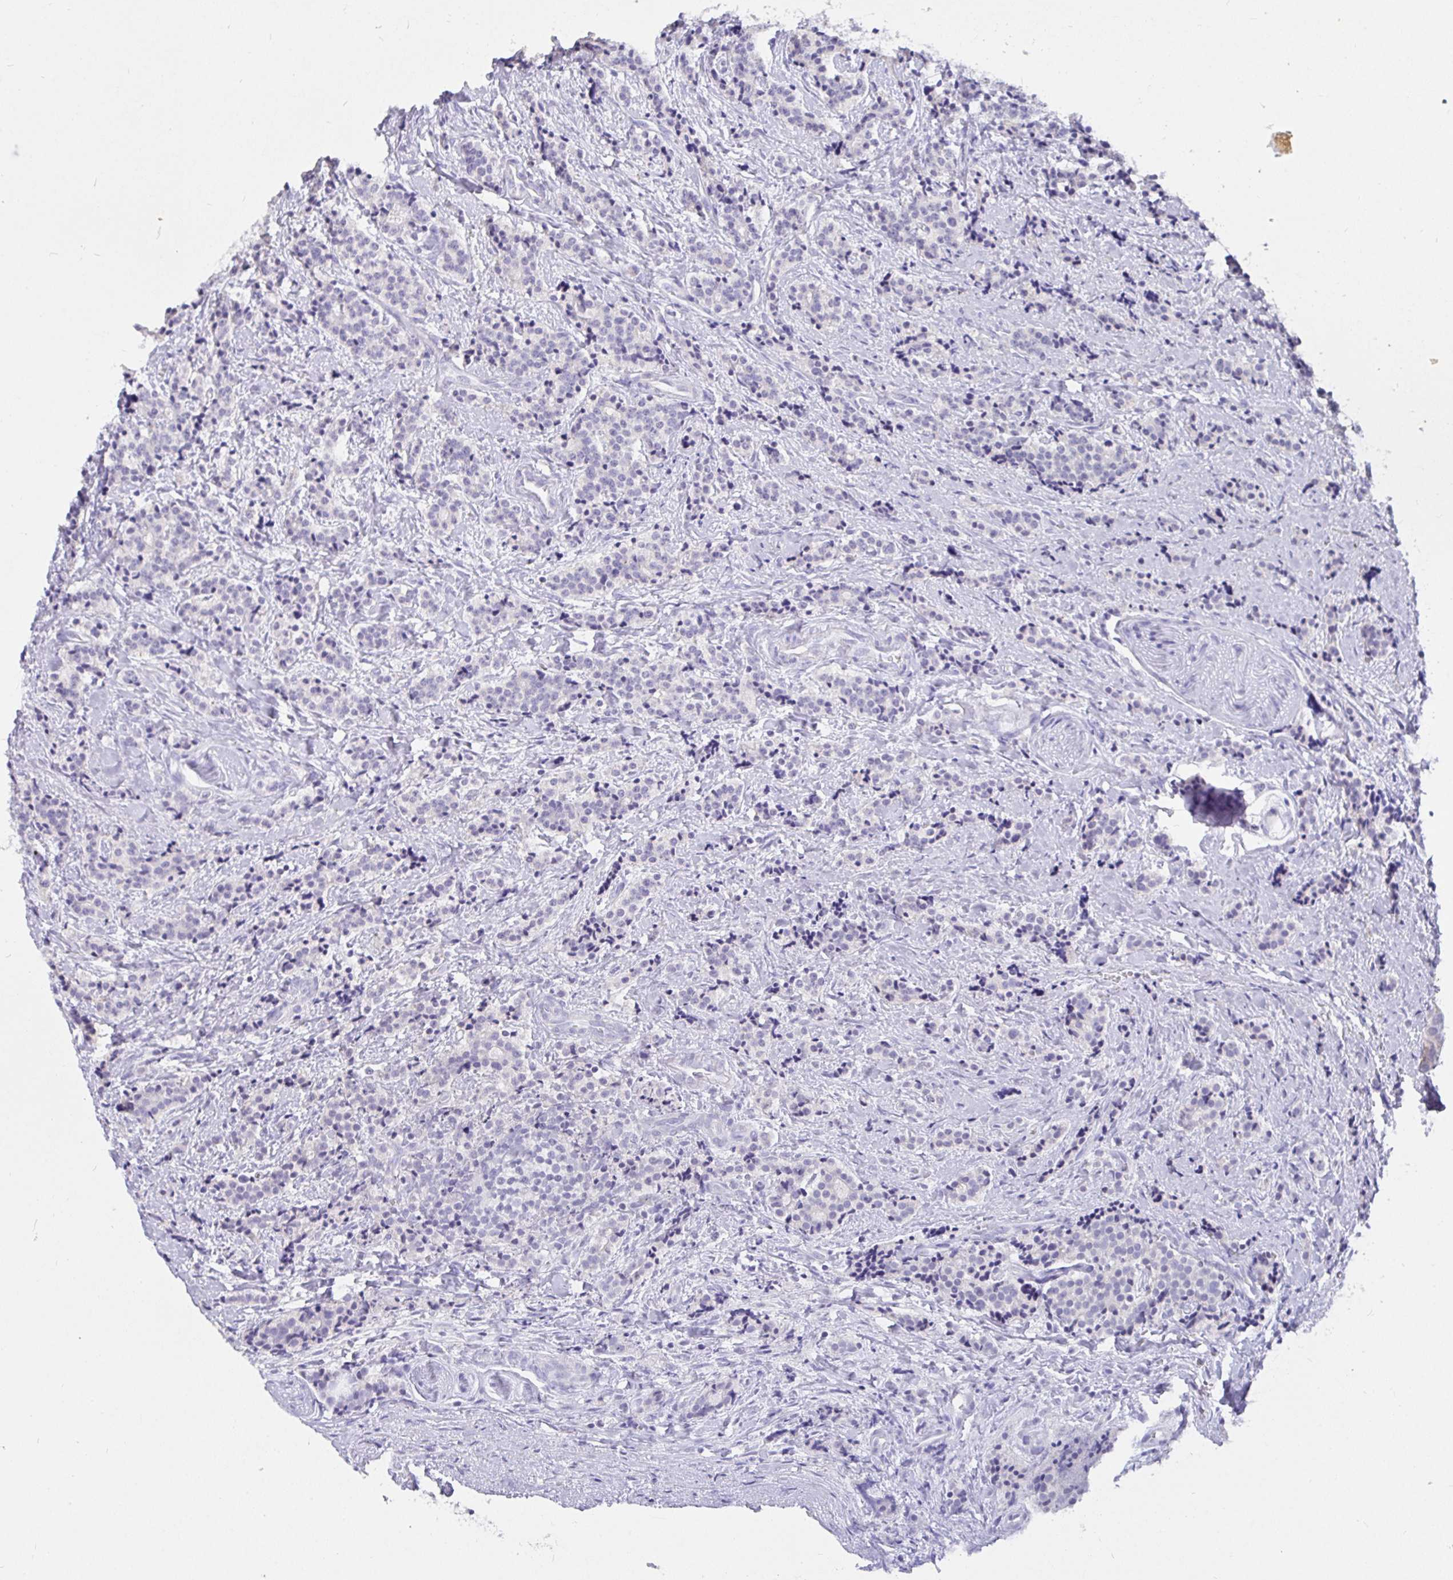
{"staining": {"intensity": "negative", "quantity": "none", "location": "none"}, "tissue": "carcinoid", "cell_type": "Tumor cells", "image_type": "cancer", "snomed": [{"axis": "morphology", "description": "Carcinoid, malignant, NOS"}, {"axis": "topography", "description": "Small intestine"}], "caption": "This is an IHC micrograph of human carcinoid. There is no staining in tumor cells.", "gene": "EZHIP", "patient": {"sex": "female", "age": 73}}